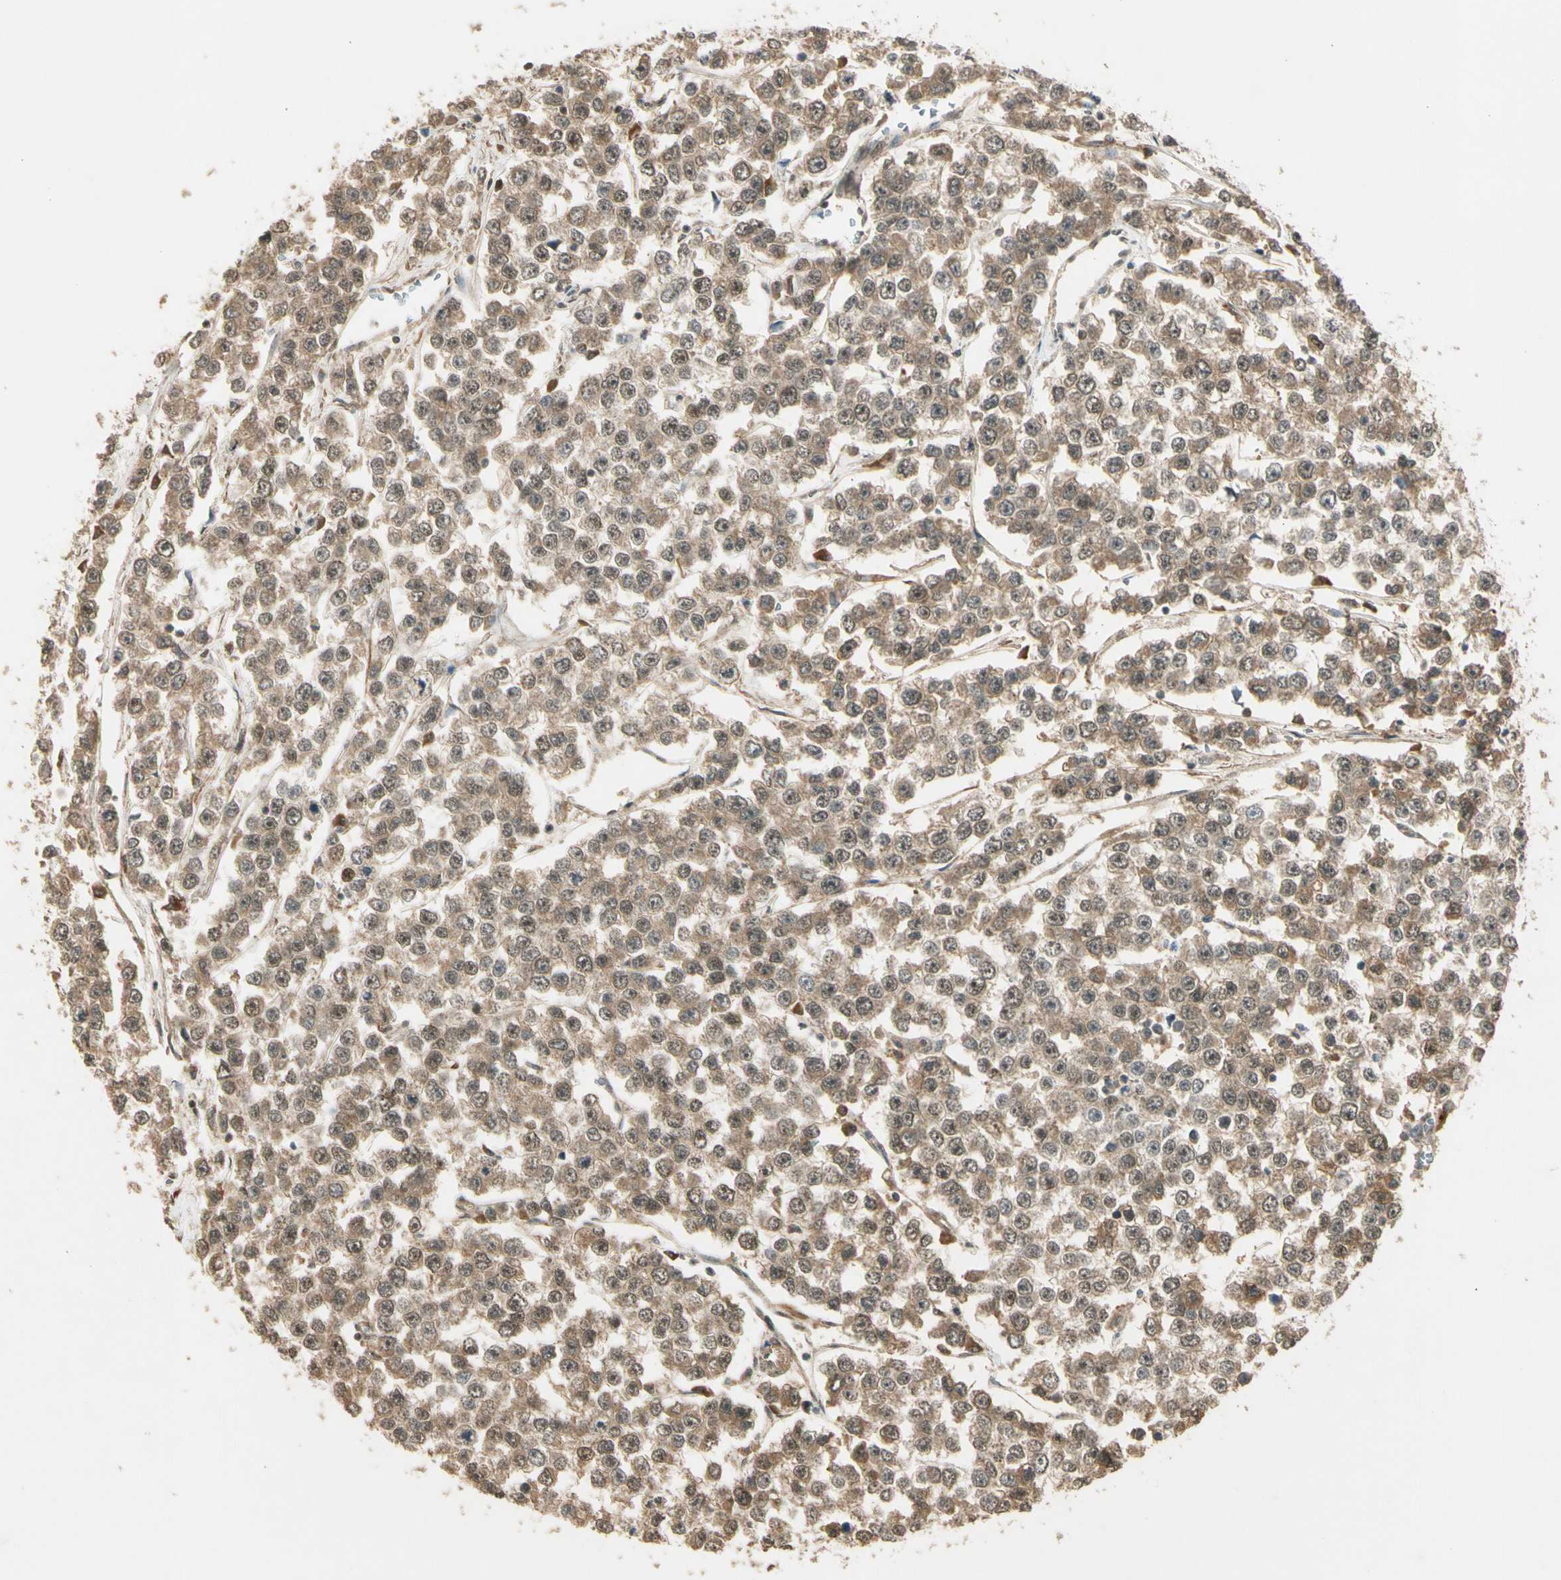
{"staining": {"intensity": "moderate", "quantity": ">75%", "location": "cytoplasmic/membranous,nuclear"}, "tissue": "testis cancer", "cell_type": "Tumor cells", "image_type": "cancer", "snomed": [{"axis": "morphology", "description": "Seminoma, NOS"}, {"axis": "morphology", "description": "Carcinoma, Embryonal, NOS"}, {"axis": "topography", "description": "Testis"}], "caption": "Testis cancer was stained to show a protein in brown. There is medium levels of moderate cytoplasmic/membranous and nuclear staining in approximately >75% of tumor cells.", "gene": "GMEB2", "patient": {"sex": "male", "age": 52}}